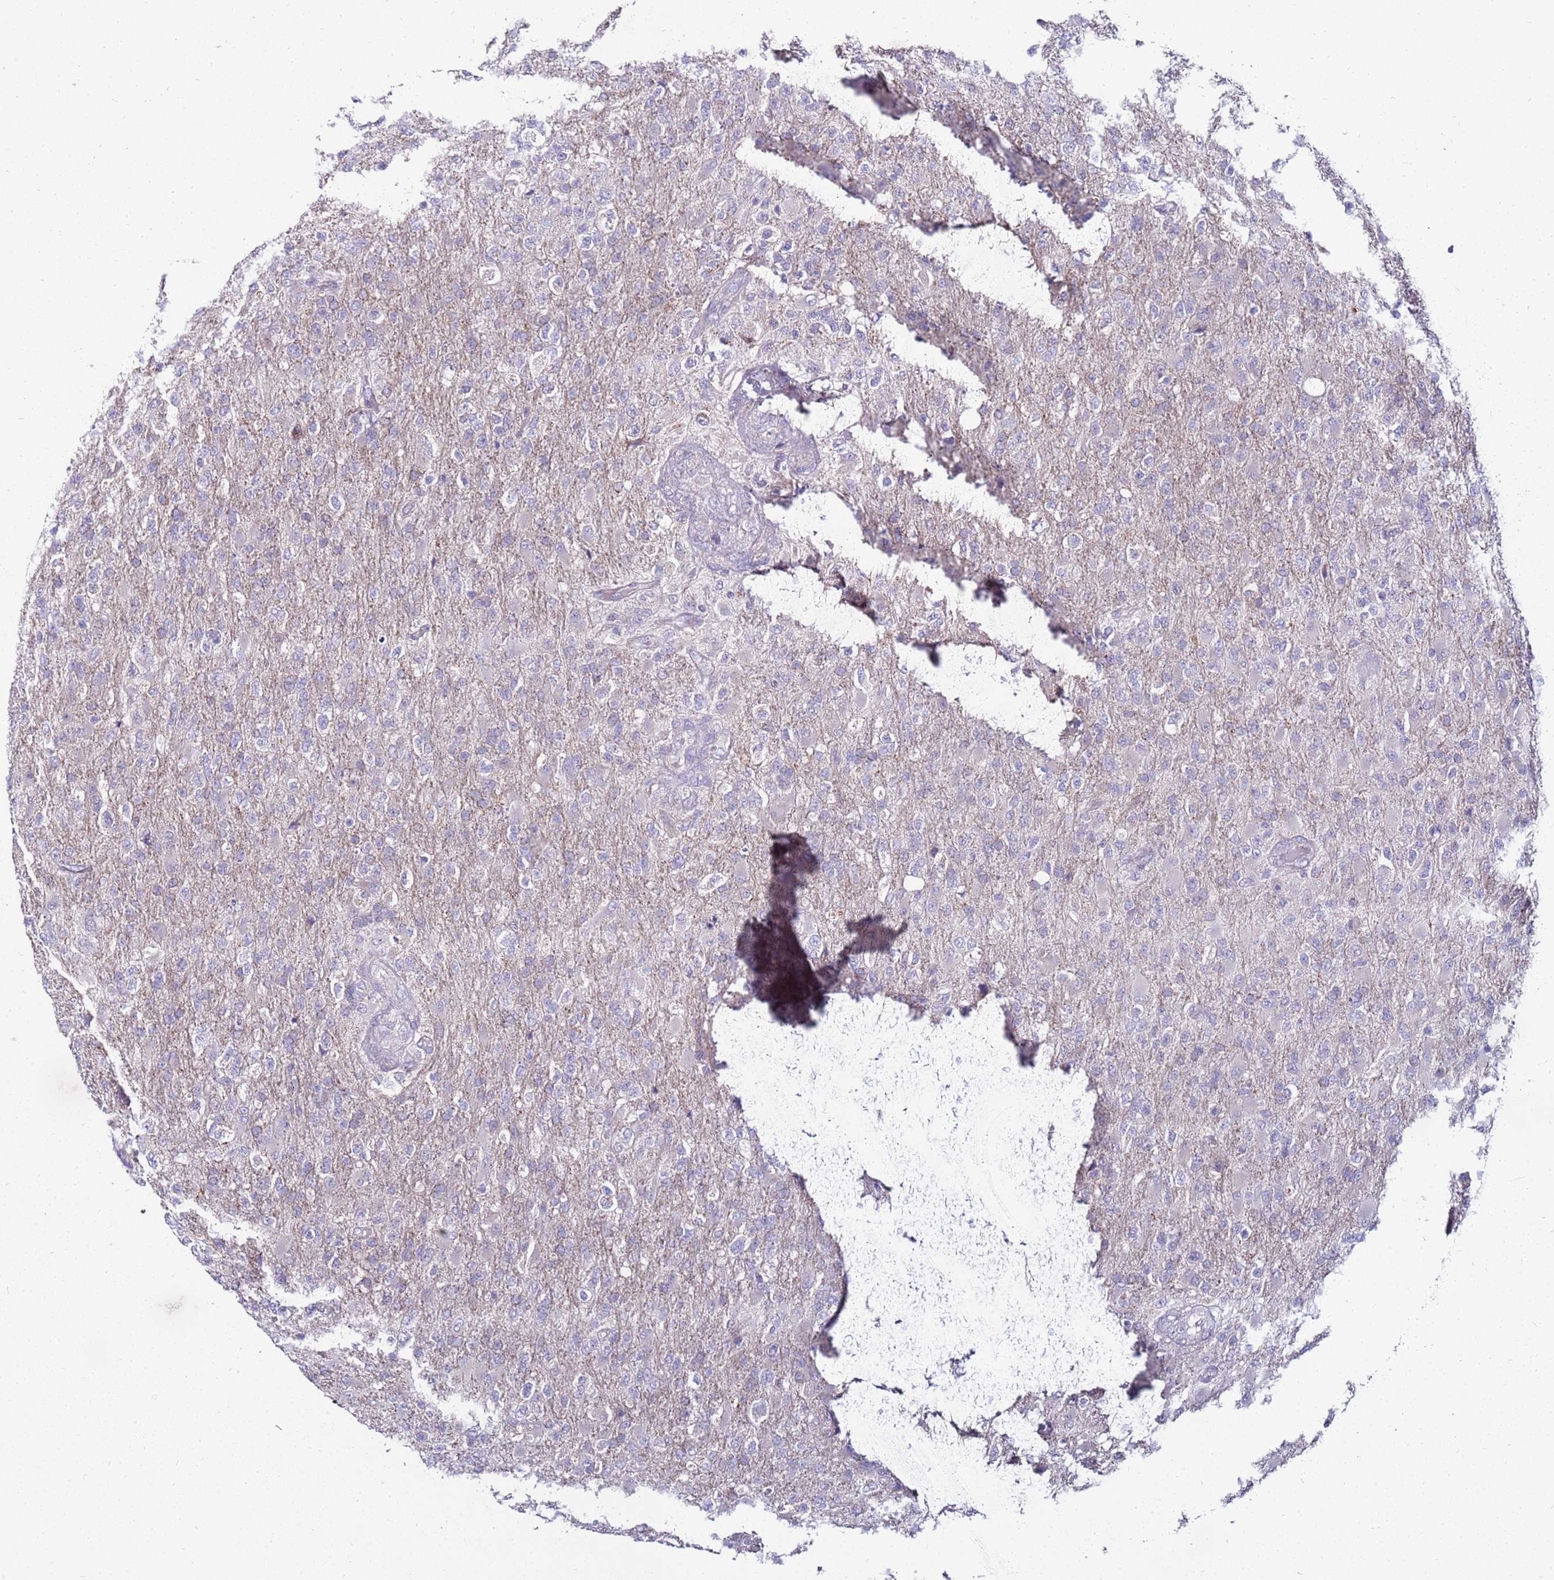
{"staining": {"intensity": "negative", "quantity": "none", "location": "none"}, "tissue": "glioma", "cell_type": "Tumor cells", "image_type": "cancer", "snomed": [{"axis": "morphology", "description": "Glioma, malignant, Low grade"}, {"axis": "topography", "description": "Brain"}], "caption": "Immunohistochemistry photomicrograph of human malignant glioma (low-grade) stained for a protein (brown), which reveals no staining in tumor cells.", "gene": "GPN3", "patient": {"sex": "male", "age": 65}}